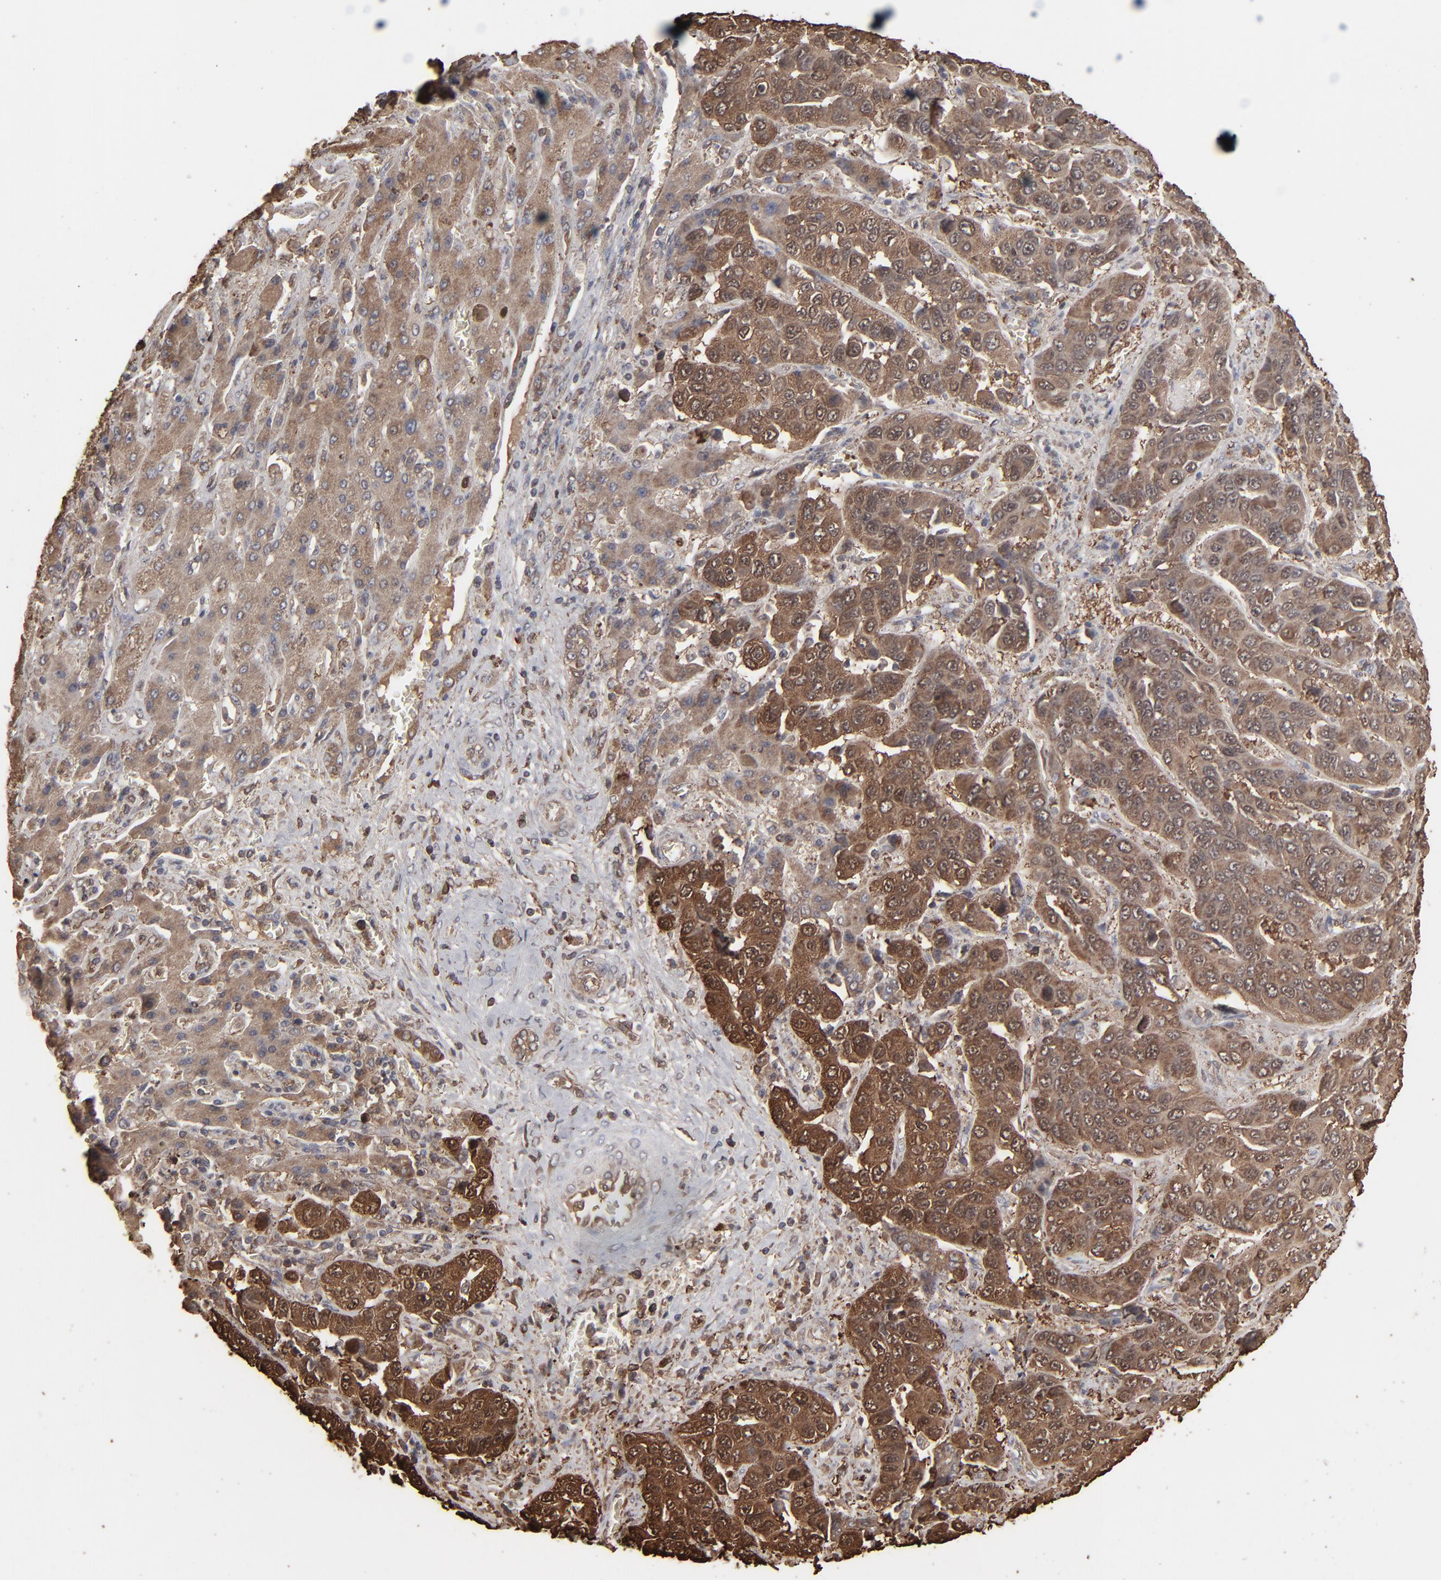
{"staining": {"intensity": "strong", "quantity": ">75%", "location": "cytoplasmic/membranous"}, "tissue": "liver cancer", "cell_type": "Tumor cells", "image_type": "cancer", "snomed": [{"axis": "morphology", "description": "Cholangiocarcinoma"}, {"axis": "topography", "description": "Liver"}], "caption": "A brown stain highlights strong cytoplasmic/membranous staining of a protein in cholangiocarcinoma (liver) tumor cells.", "gene": "NME1-NME2", "patient": {"sex": "female", "age": 52}}